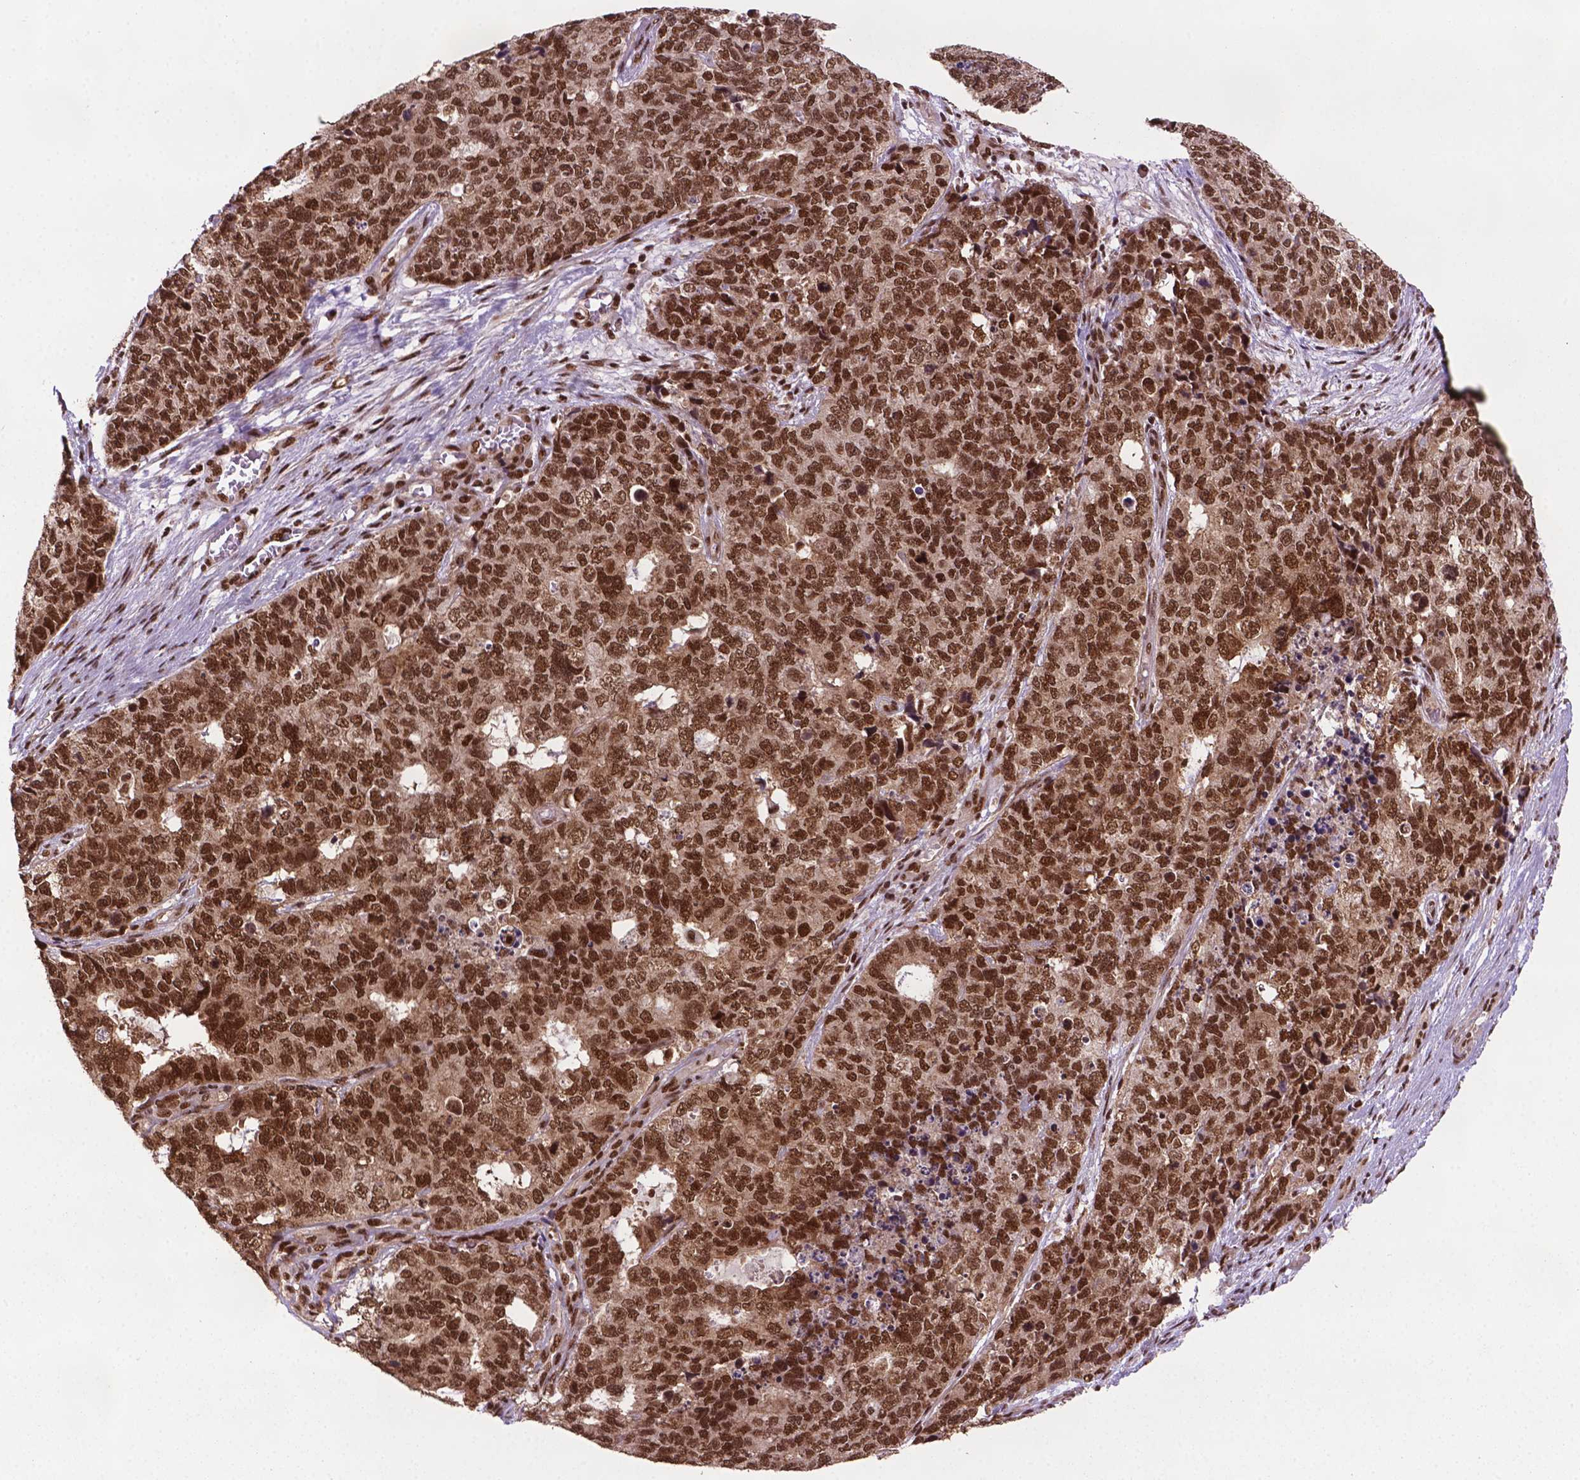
{"staining": {"intensity": "strong", "quantity": ">75%", "location": "nuclear"}, "tissue": "cervical cancer", "cell_type": "Tumor cells", "image_type": "cancer", "snomed": [{"axis": "morphology", "description": "Squamous cell carcinoma, NOS"}, {"axis": "topography", "description": "Cervix"}], "caption": "A histopathology image of human squamous cell carcinoma (cervical) stained for a protein exhibits strong nuclear brown staining in tumor cells.", "gene": "SIRT6", "patient": {"sex": "female", "age": 63}}